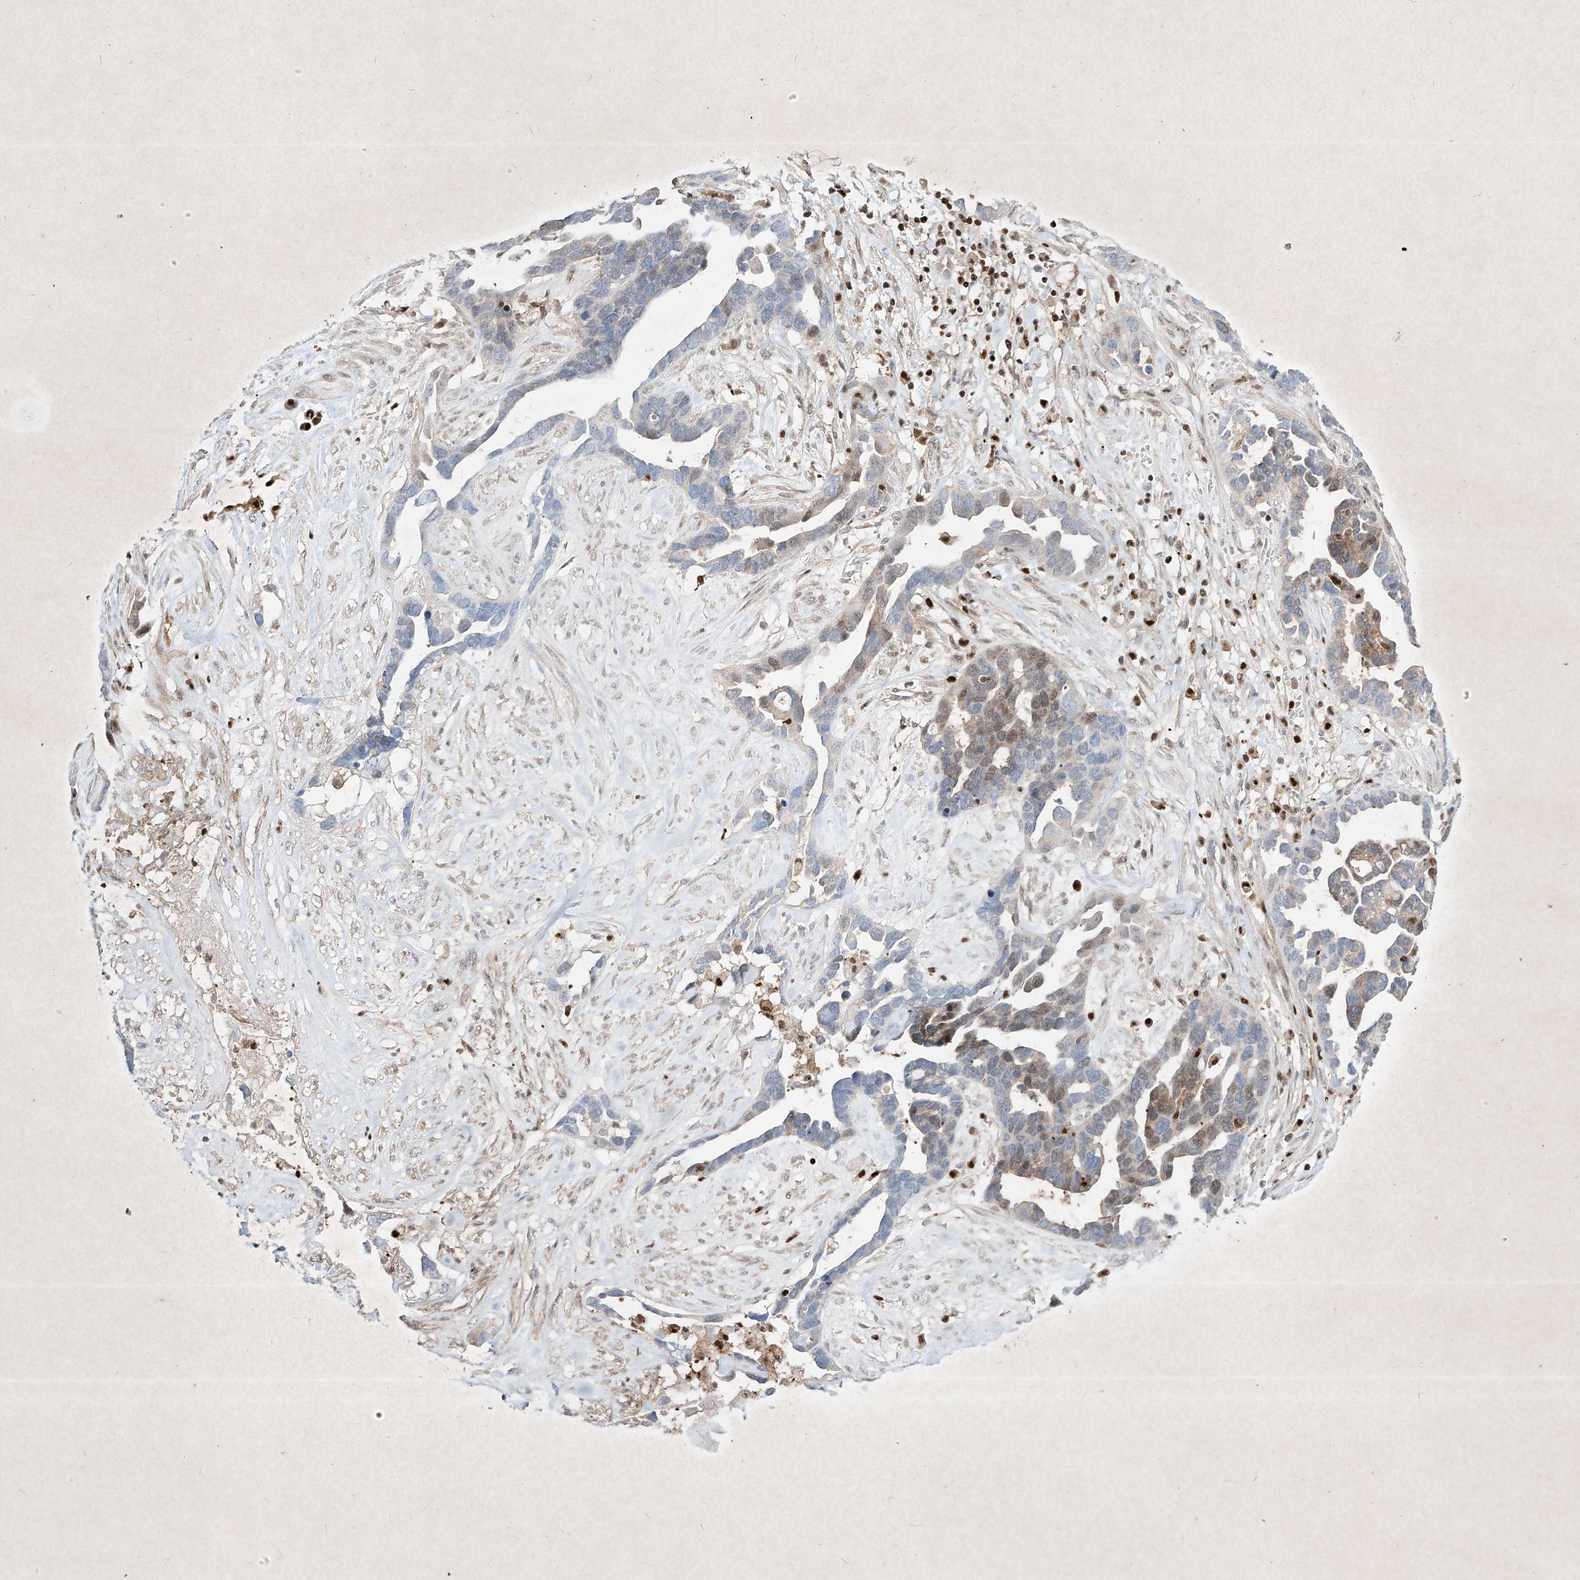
{"staining": {"intensity": "moderate", "quantity": "<25%", "location": "cytoplasmic/membranous,nuclear"}, "tissue": "ovarian cancer", "cell_type": "Tumor cells", "image_type": "cancer", "snomed": [{"axis": "morphology", "description": "Cystadenocarcinoma, serous, NOS"}, {"axis": "topography", "description": "Ovary"}], "caption": "A low amount of moderate cytoplasmic/membranous and nuclear expression is identified in approximately <25% of tumor cells in ovarian cancer (serous cystadenocarcinoma) tissue. (DAB IHC, brown staining for protein, blue staining for nuclei).", "gene": "PSMB10", "patient": {"sex": "female", "age": 54}}